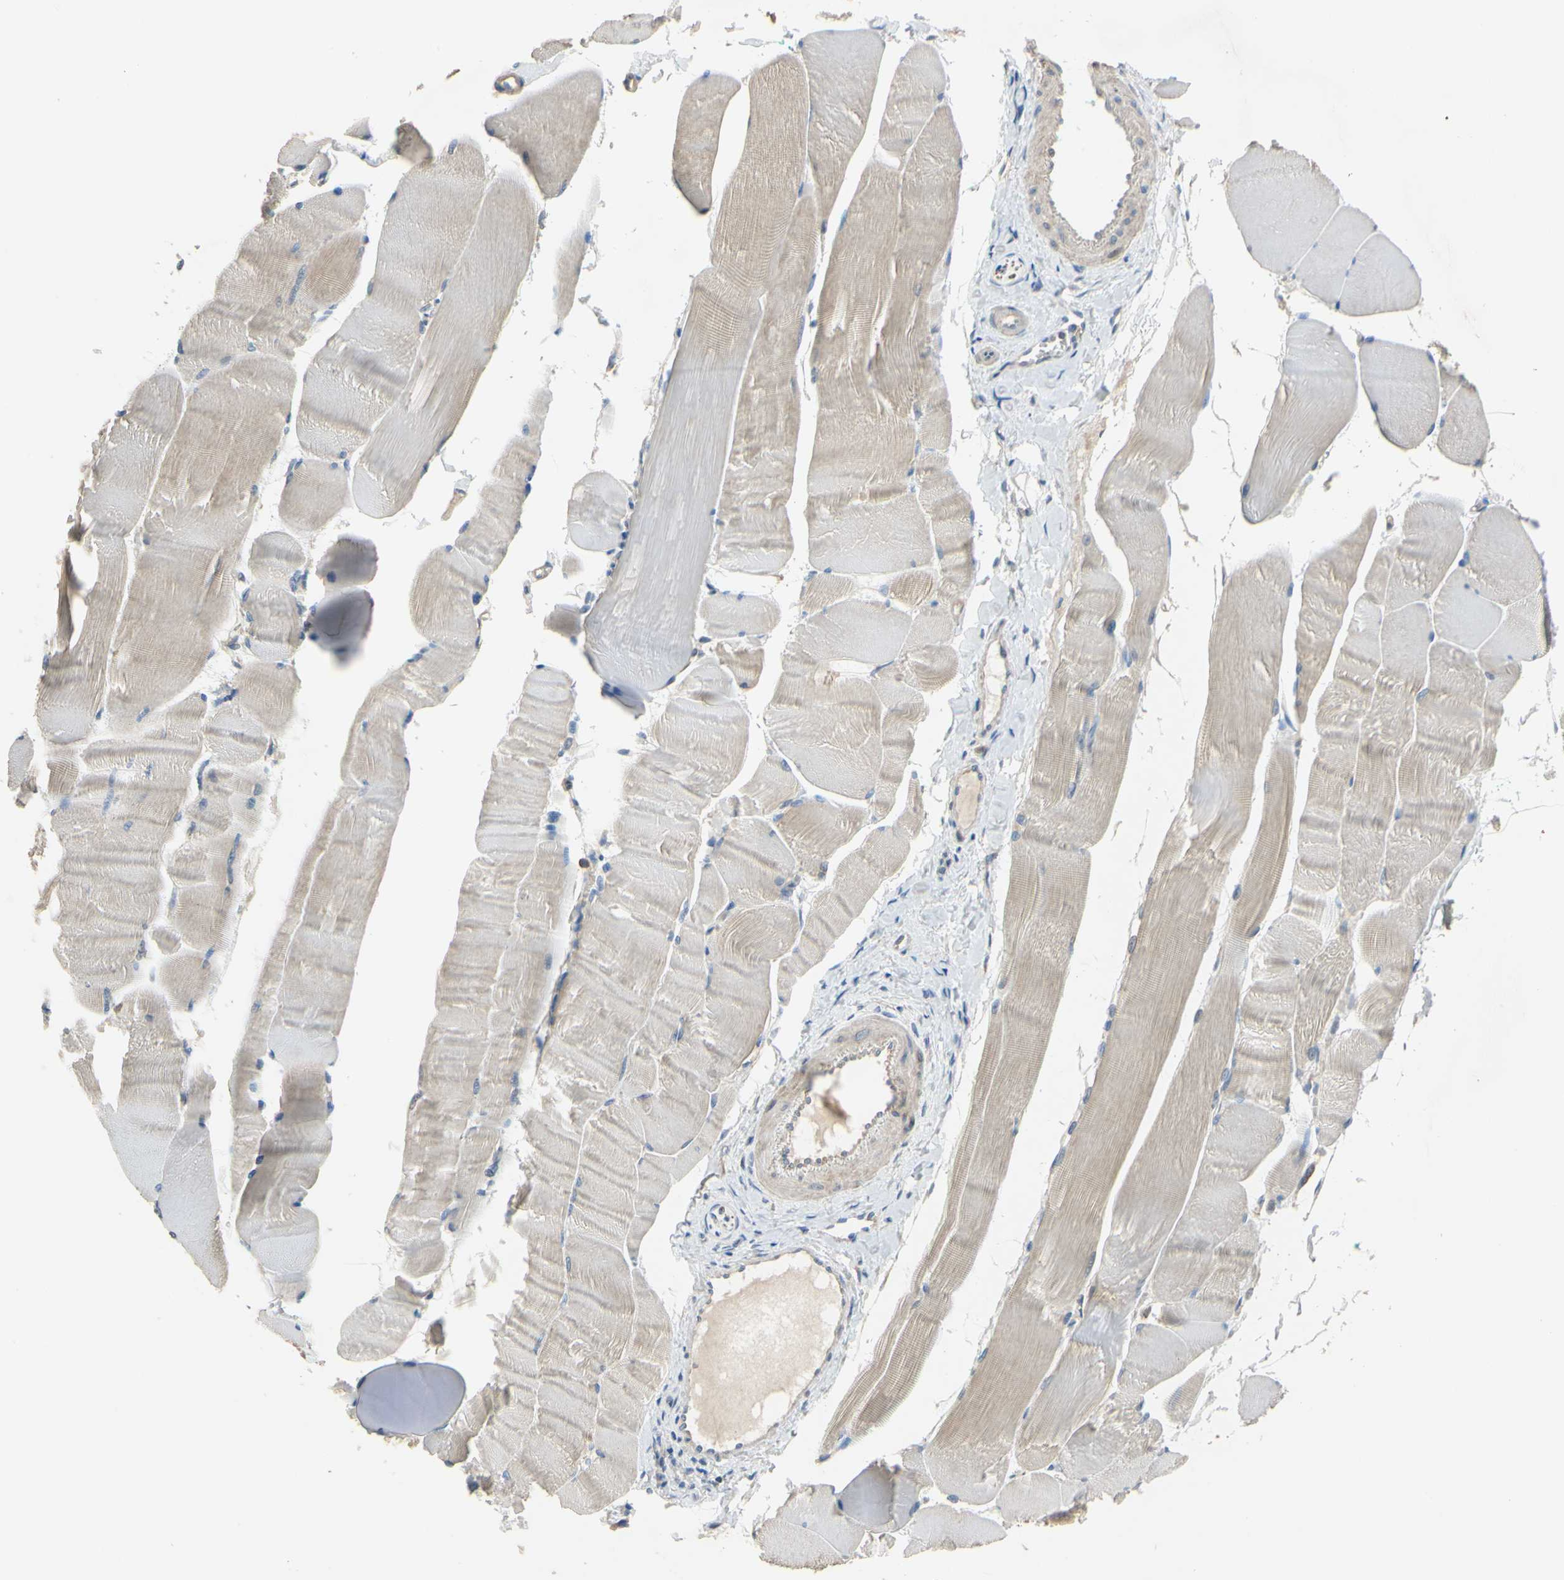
{"staining": {"intensity": "weak", "quantity": ">75%", "location": "cytoplasmic/membranous"}, "tissue": "skeletal muscle", "cell_type": "Myocytes", "image_type": "normal", "snomed": [{"axis": "morphology", "description": "Normal tissue, NOS"}, {"axis": "morphology", "description": "Squamous cell carcinoma, NOS"}, {"axis": "topography", "description": "Skeletal muscle"}], "caption": "Brown immunohistochemical staining in benign human skeletal muscle reveals weak cytoplasmic/membranous positivity in about >75% of myocytes.", "gene": "LHX9", "patient": {"sex": "male", "age": 51}}